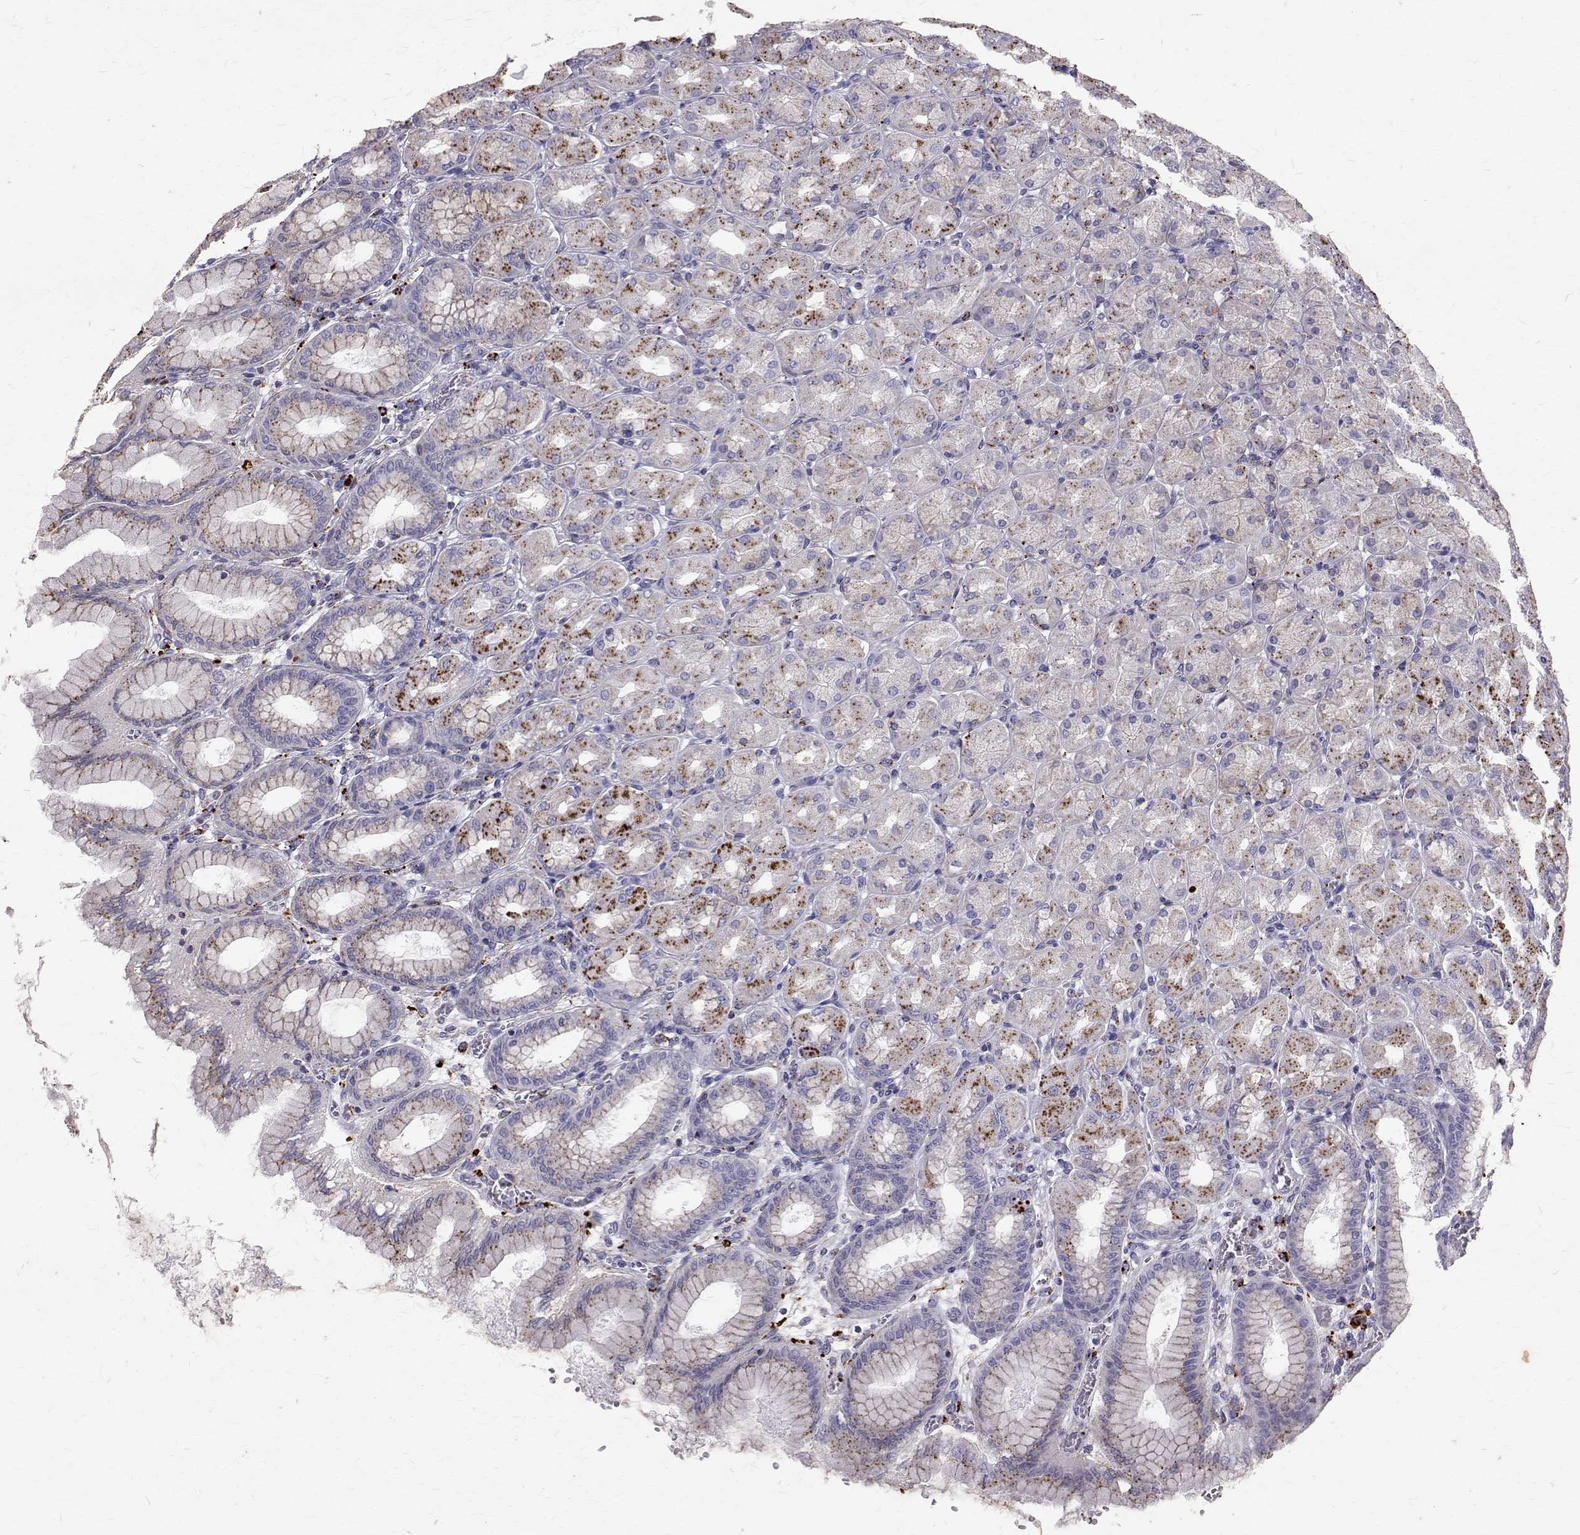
{"staining": {"intensity": "strong", "quantity": "<25%", "location": "cytoplasmic/membranous"}, "tissue": "stomach", "cell_type": "Glandular cells", "image_type": "normal", "snomed": [{"axis": "morphology", "description": "Normal tissue, NOS"}, {"axis": "topography", "description": "Stomach, upper"}], "caption": "Human stomach stained with a brown dye demonstrates strong cytoplasmic/membranous positive positivity in about <25% of glandular cells.", "gene": "TPP1", "patient": {"sex": "female", "age": 56}}